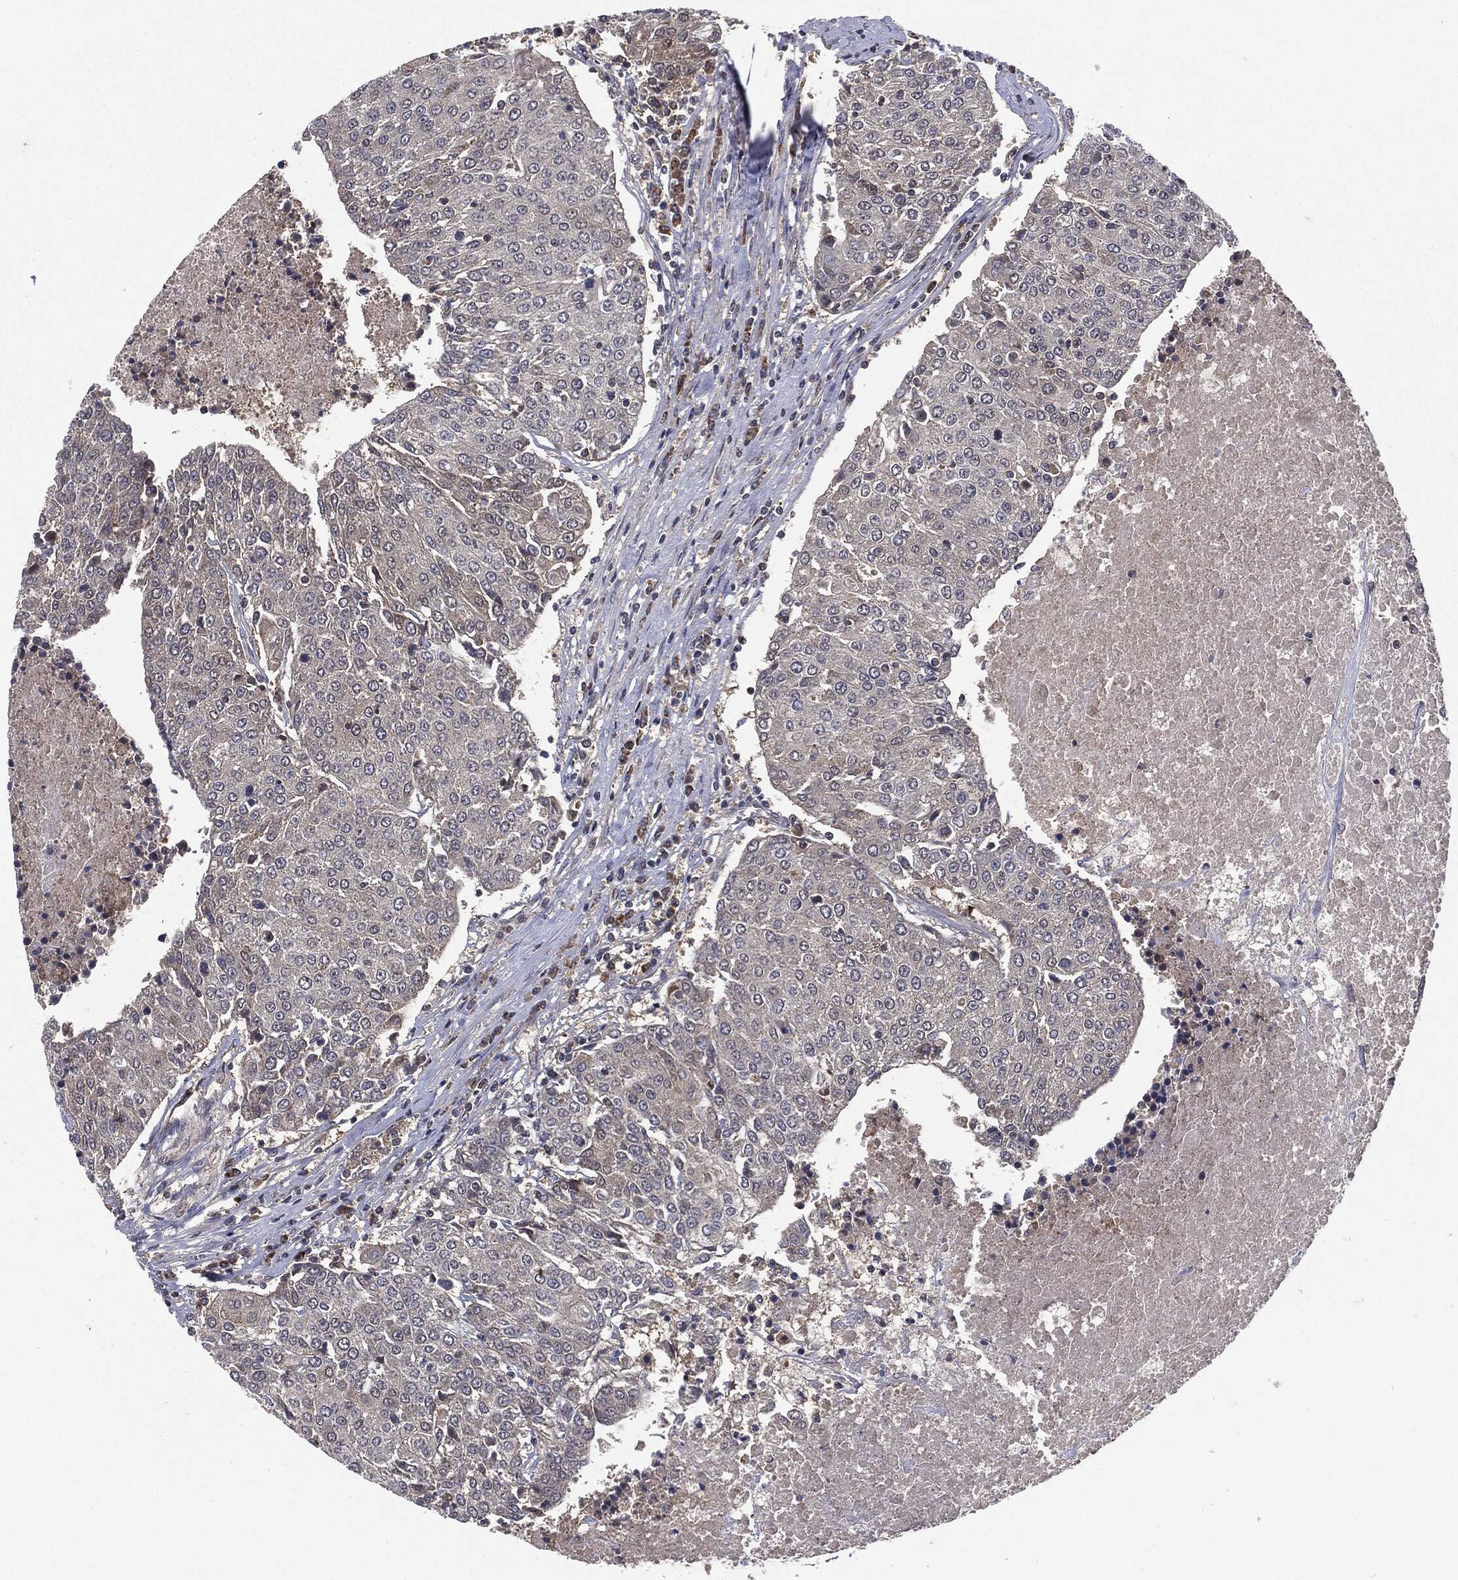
{"staining": {"intensity": "negative", "quantity": "none", "location": "none"}, "tissue": "urothelial cancer", "cell_type": "Tumor cells", "image_type": "cancer", "snomed": [{"axis": "morphology", "description": "Urothelial carcinoma, High grade"}, {"axis": "topography", "description": "Urinary bladder"}], "caption": "The micrograph shows no staining of tumor cells in high-grade urothelial carcinoma.", "gene": "PTPA", "patient": {"sex": "female", "age": 85}}